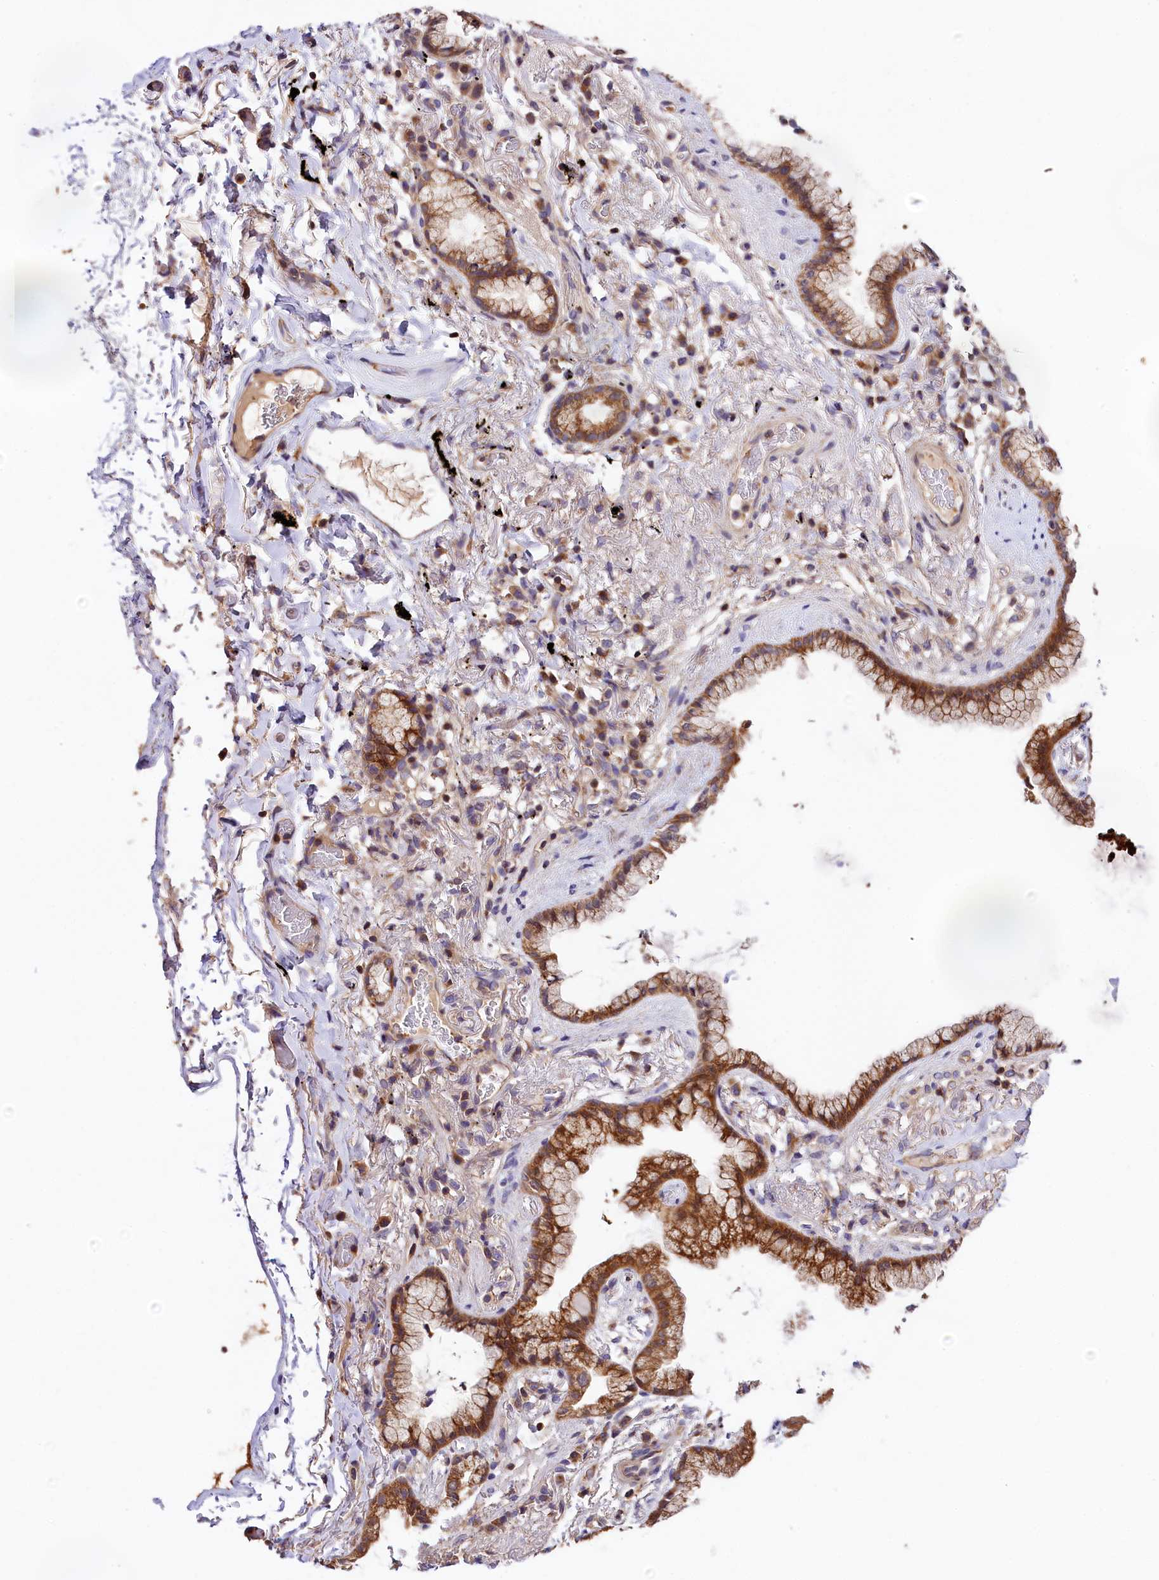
{"staining": {"intensity": "strong", "quantity": ">75%", "location": "cytoplasmic/membranous"}, "tissue": "lung cancer", "cell_type": "Tumor cells", "image_type": "cancer", "snomed": [{"axis": "morphology", "description": "Adenocarcinoma, NOS"}, {"axis": "topography", "description": "Lung"}], "caption": "Lung cancer stained with a protein marker displays strong staining in tumor cells.", "gene": "KPTN", "patient": {"sex": "female", "age": 70}}